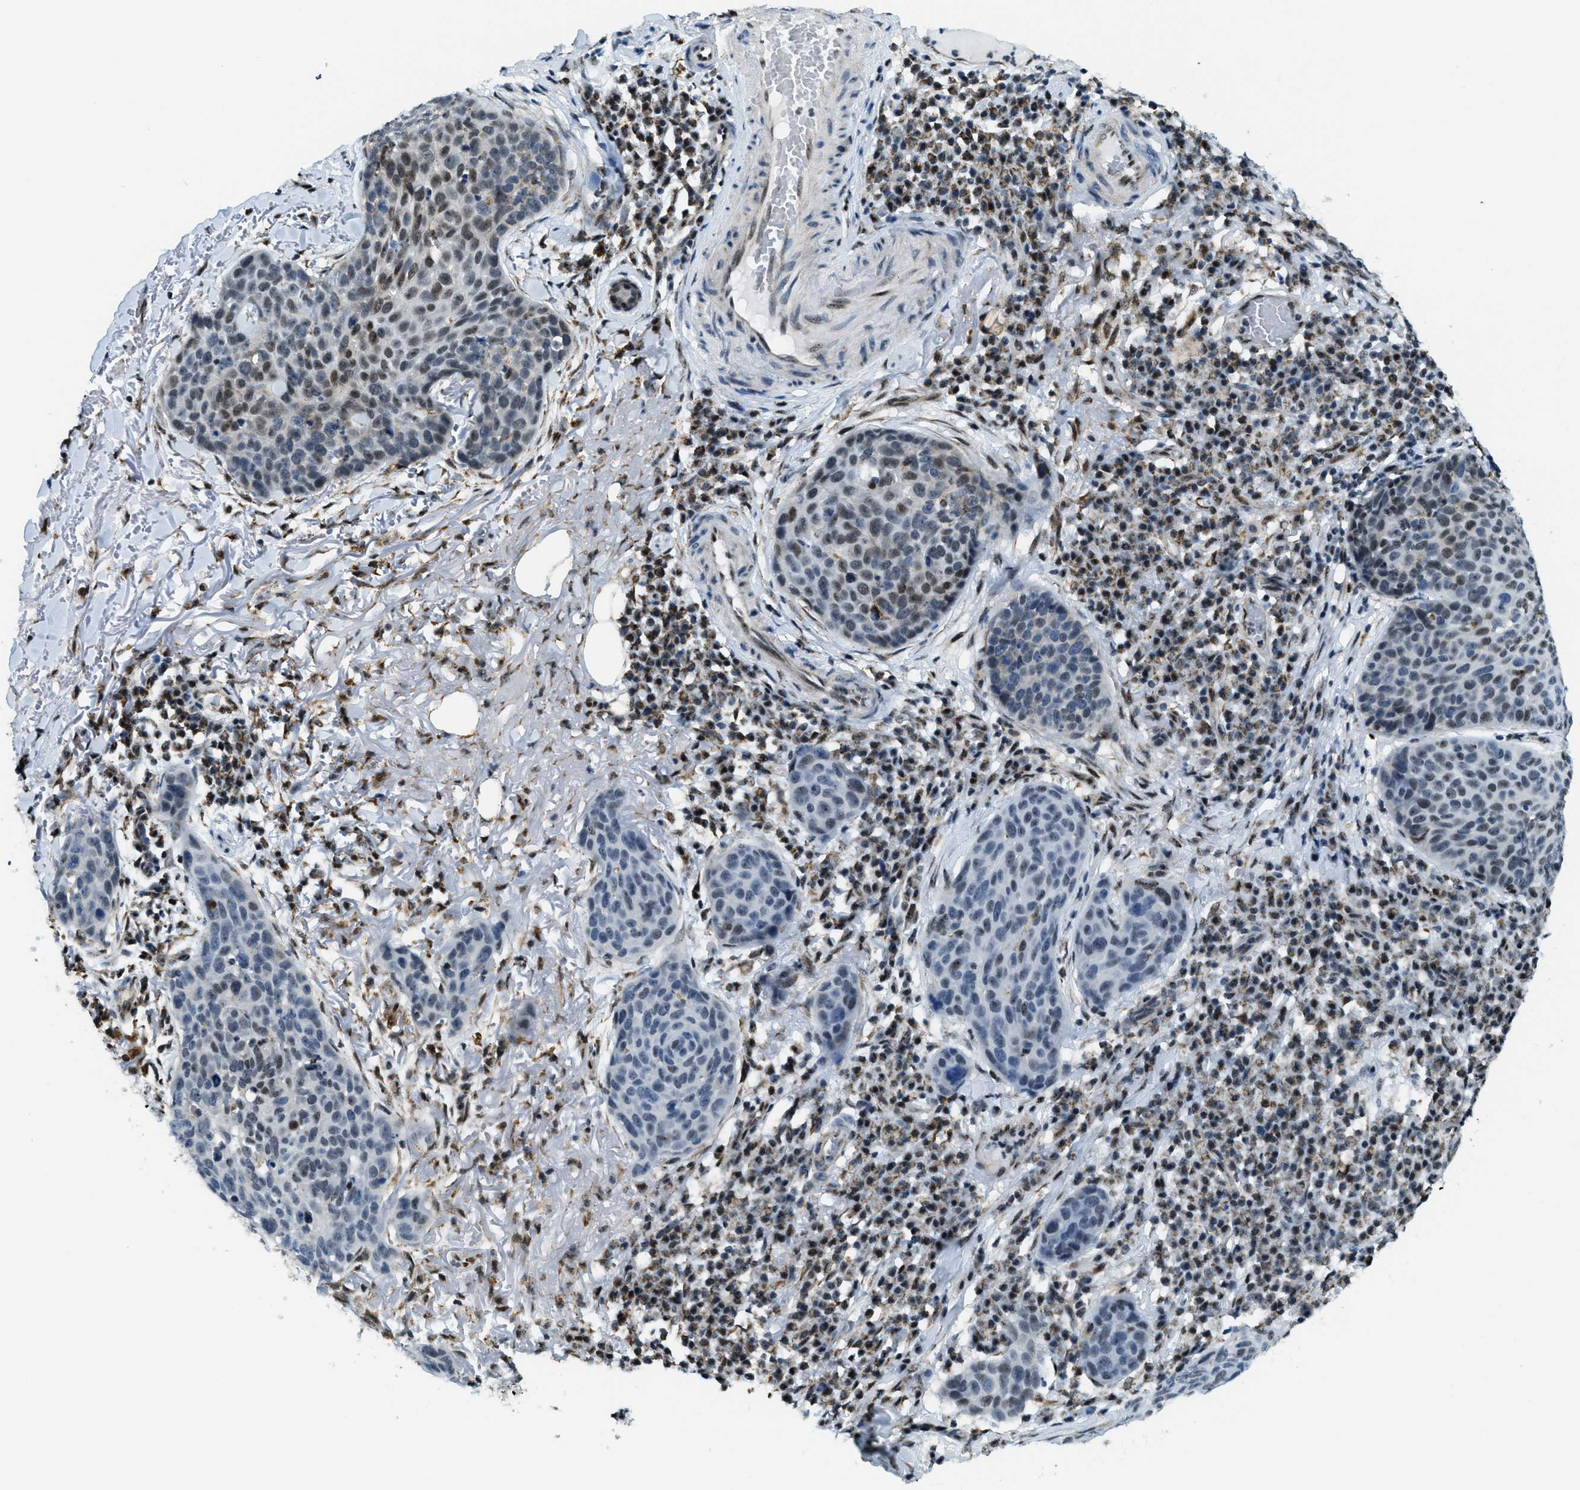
{"staining": {"intensity": "weak", "quantity": "<25%", "location": "nuclear"}, "tissue": "skin cancer", "cell_type": "Tumor cells", "image_type": "cancer", "snomed": [{"axis": "morphology", "description": "Squamous cell carcinoma in situ, NOS"}, {"axis": "morphology", "description": "Squamous cell carcinoma, NOS"}, {"axis": "topography", "description": "Skin"}], "caption": "The photomicrograph shows no staining of tumor cells in skin squamous cell carcinoma in situ. Brightfield microscopy of immunohistochemistry (IHC) stained with DAB (3,3'-diaminobenzidine) (brown) and hematoxylin (blue), captured at high magnification.", "gene": "SP100", "patient": {"sex": "male", "age": 93}}